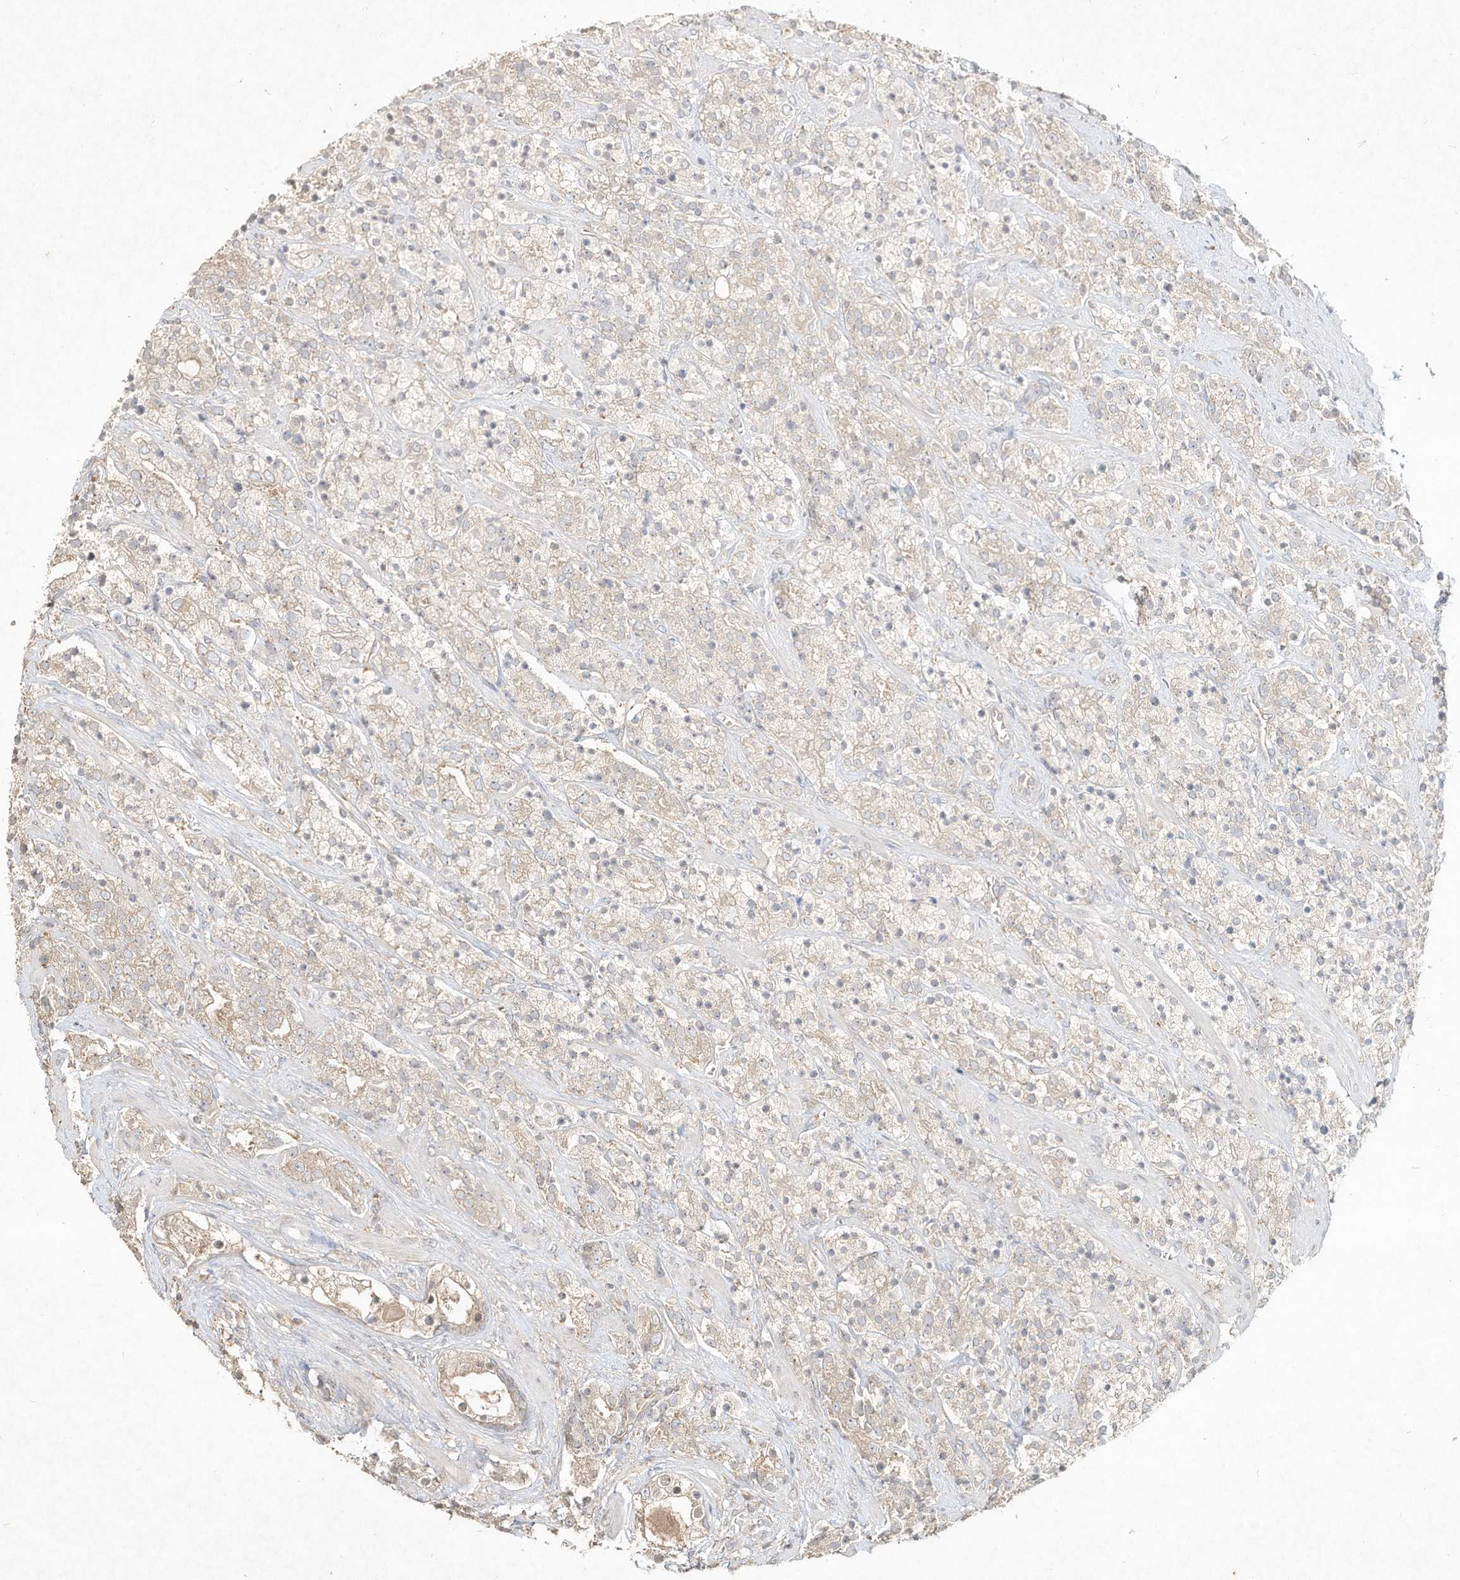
{"staining": {"intensity": "negative", "quantity": "none", "location": "none"}, "tissue": "prostate cancer", "cell_type": "Tumor cells", "image_type": "cancer", "snomed": [{"axis": "morphology", "description": "Adenocarcinoma, High grade"}, {"axis": "topography", "description": "Prostate"}], "caption": "This histopathology image is of adenocarcinoma (high-grade) (prostate) stained with immunohistochemistry (IHC) to label a protein in brown with the nuclei are counter-stained blue. There is no expression in tumor cells.", "gene": "DYNC1I2", "patient": {"sex": "male", "age": 71}}